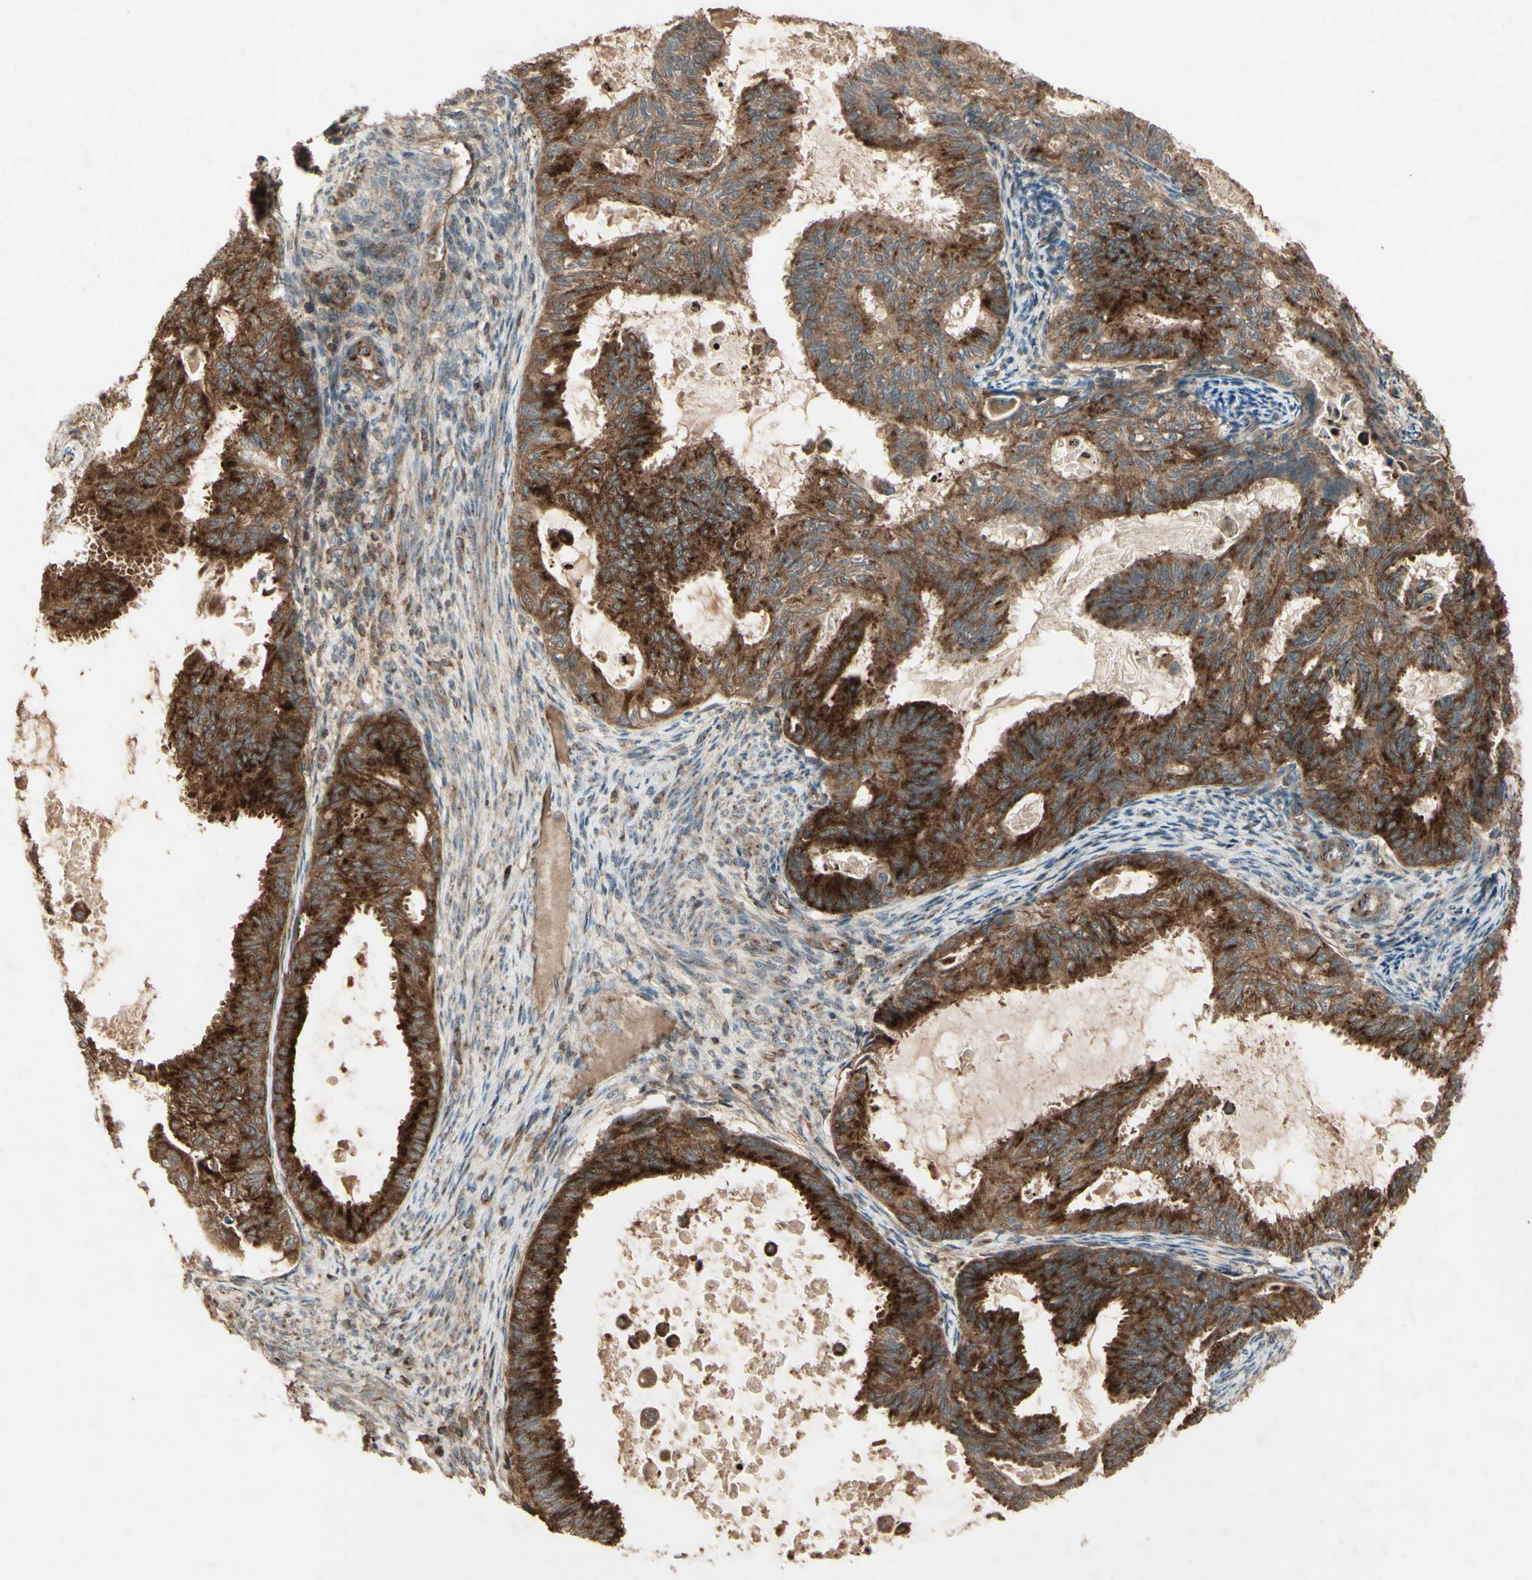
{"staining": {"intensity": "strong", "quantity": ">75%", "location": "cytoplasmic/membranous"}, "tissue": "cervical cancer", "cell_type": "Tumor cells", "image_type": "cancer", "snomed": [{"axis": "morphology", "description": "Normal tissue, NOS"}, {"axis": "morphology", "description": "Adenocarcinoma, NOS"}, {"axis": "topography", "description": "Cervix"}, {"axis": "topography", "description": "Endometrium"}], "caption": "Adenocarcinoma (cervical) stained with a brown dye exhibits strong cytoplasmic/membranous positive positivity in about >75% of tumor cells.", "gene": "AP1G1", "patient": {"sex": "female", "age": 86}}